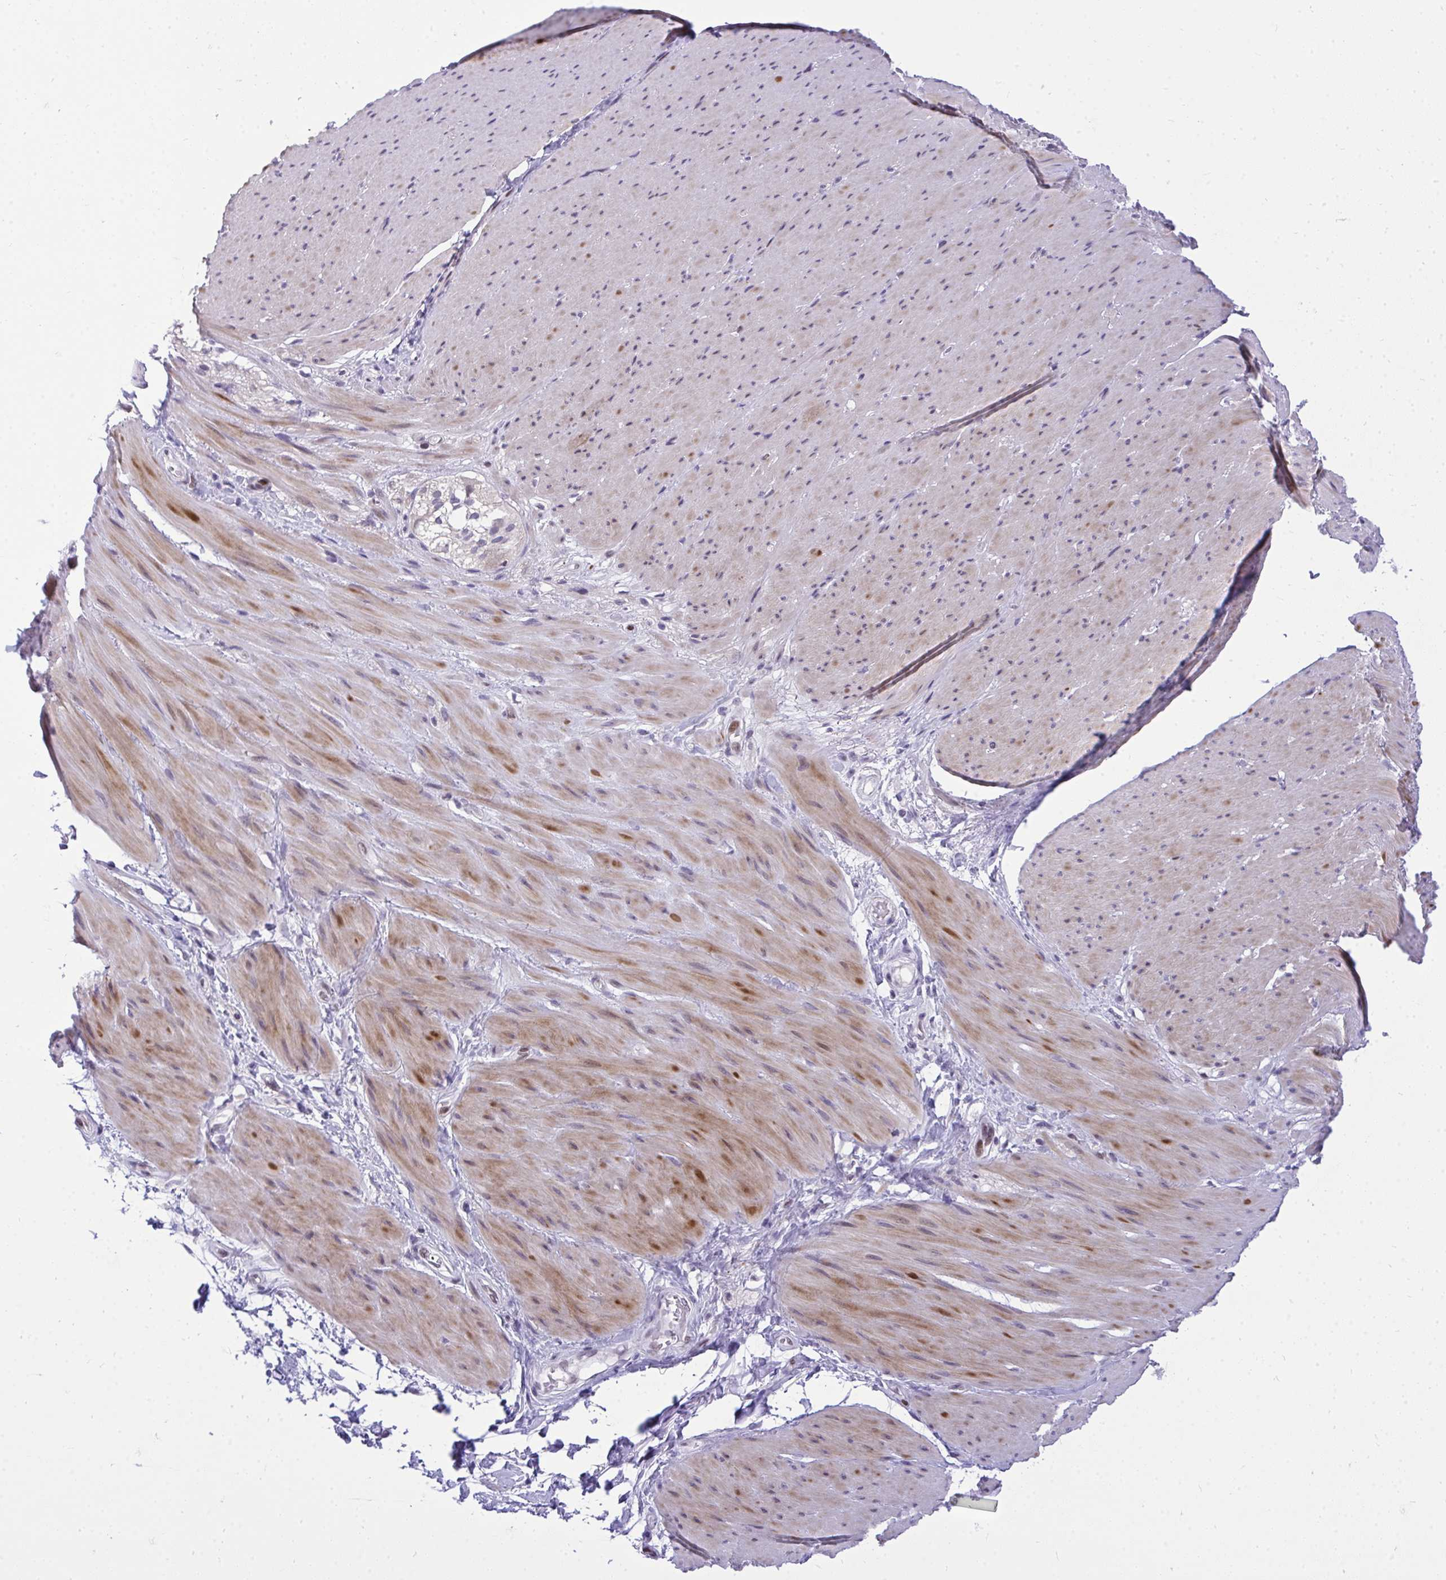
{"staining": {"intensity": "moderate", "quantity": "25%-75%", "location": "cytoplasmic/membranous"}, "tissue": "smooth muscle", "cell_type": "Smooth muscle cells", "image_type": "normal", "snomed": [{"axis": "morphology", "description": "Normal tissue, NOS"}, {"axis": "topography", "description": "Smooth muscle"}, {"axis": "topography", "description": "Rectum"}], "caption": "Protein expression analysis of benign smooth muscle demonstrates moderate cytoplasmic/membranous staining in approximately 25%-75% of smooth muscle cells. Immunohistochemistry (ihc) stains the protein of interest in brown and the nuclei are stained blue.", "gene": "TEAD4", "patient": {"sex": "male", "age": 53}}